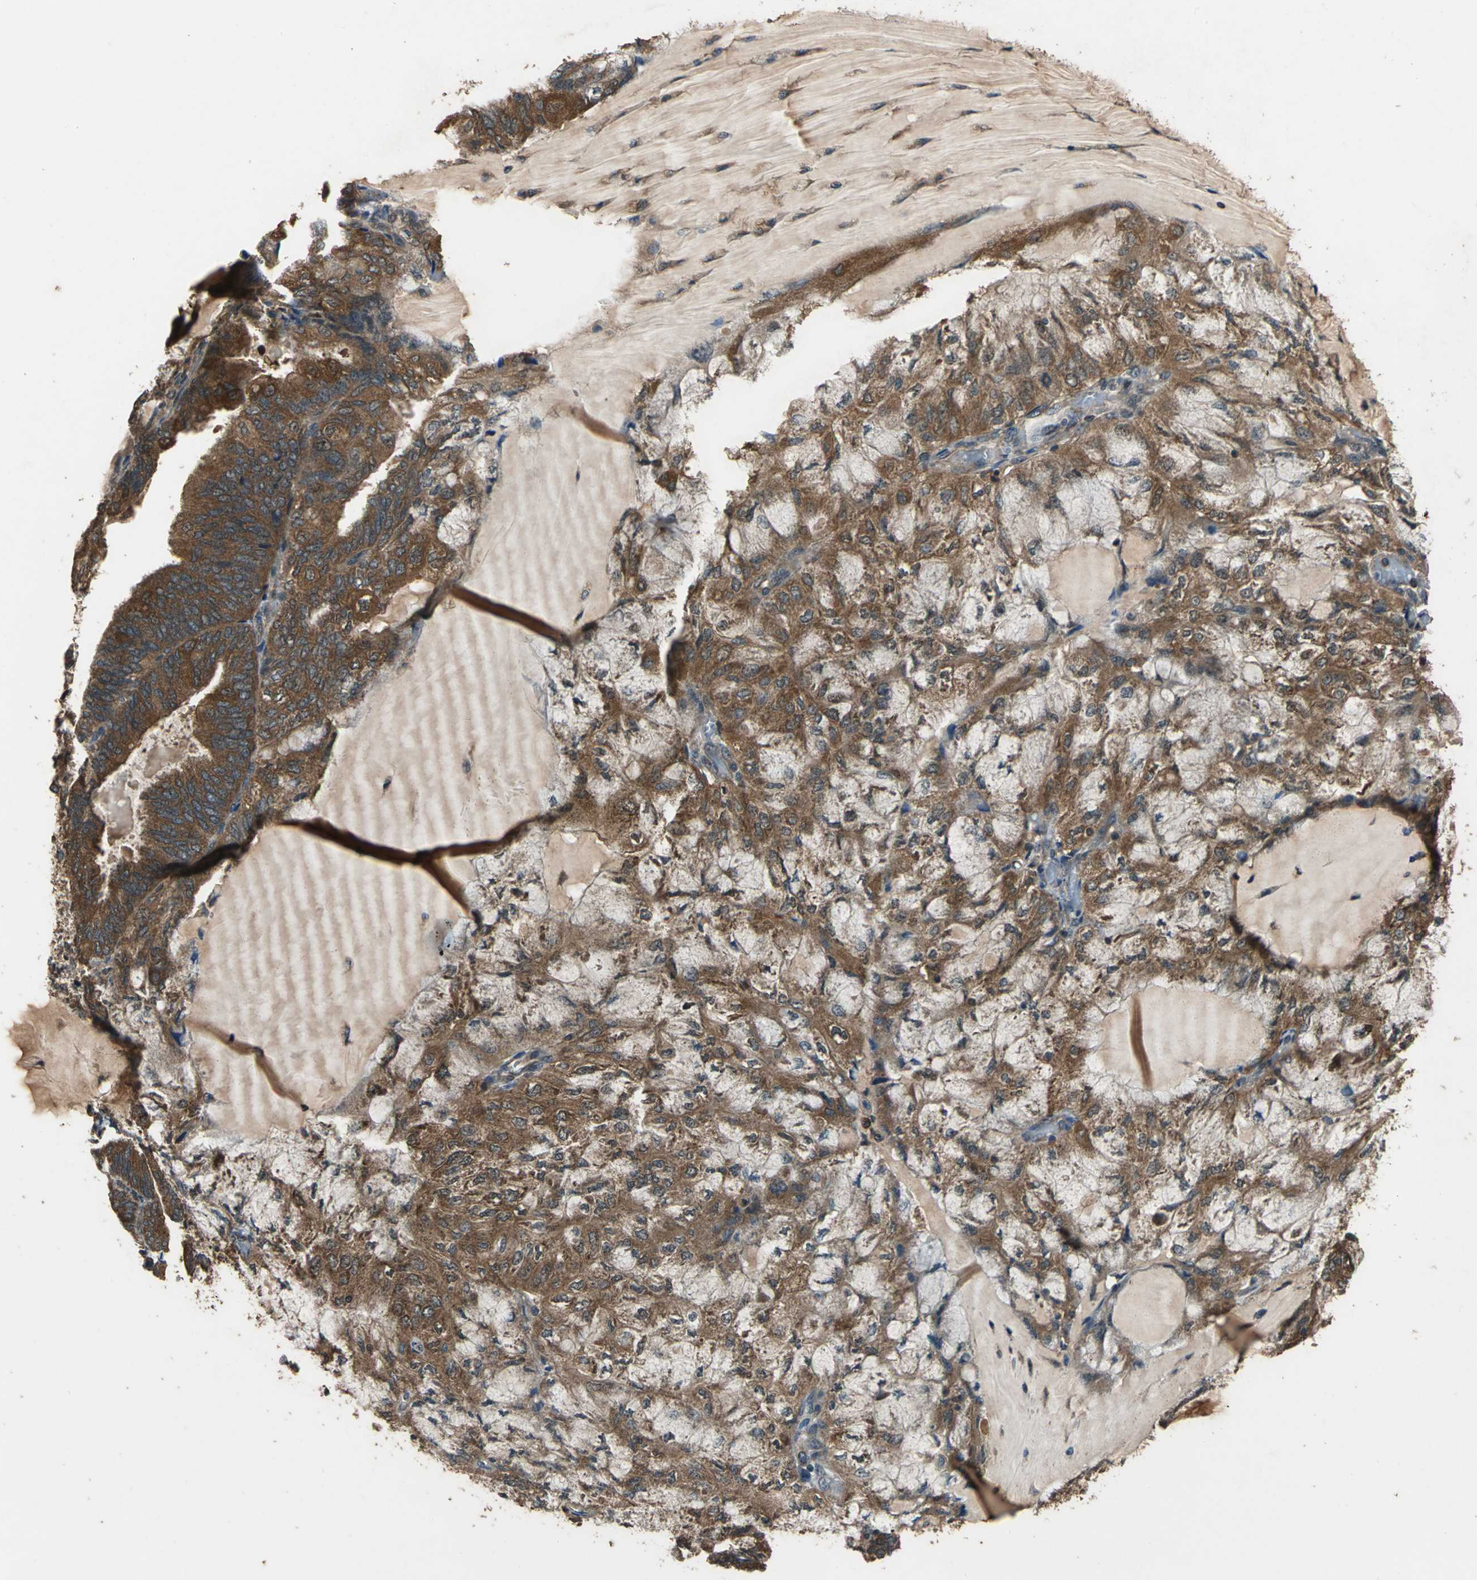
{"staining": {"intensity": "strong", "quantity": ">75%", "location": "cytoplasmic/membranous"}, "tissue": "endometrial cancer", "cell_type": "Tumor cells", "image_type": "cancer", "snomed": [{"axis": "morphology", "description": "Adenocarcinoma, NOS"}, {"axis": "topography", "description": "Endometrium"}], "caption": "IHC micrograph of neoplastic tissue: endometrial cancer stained using immunohistochemistry reveals high levels of strong protein expression localized specifically in the cytoplasmic/membranous of tumor cells, appearing as a cytoplasmic/membranous brown color.", "gene": "ZNF608", "patient": {"sex": "female", "age": 81}}